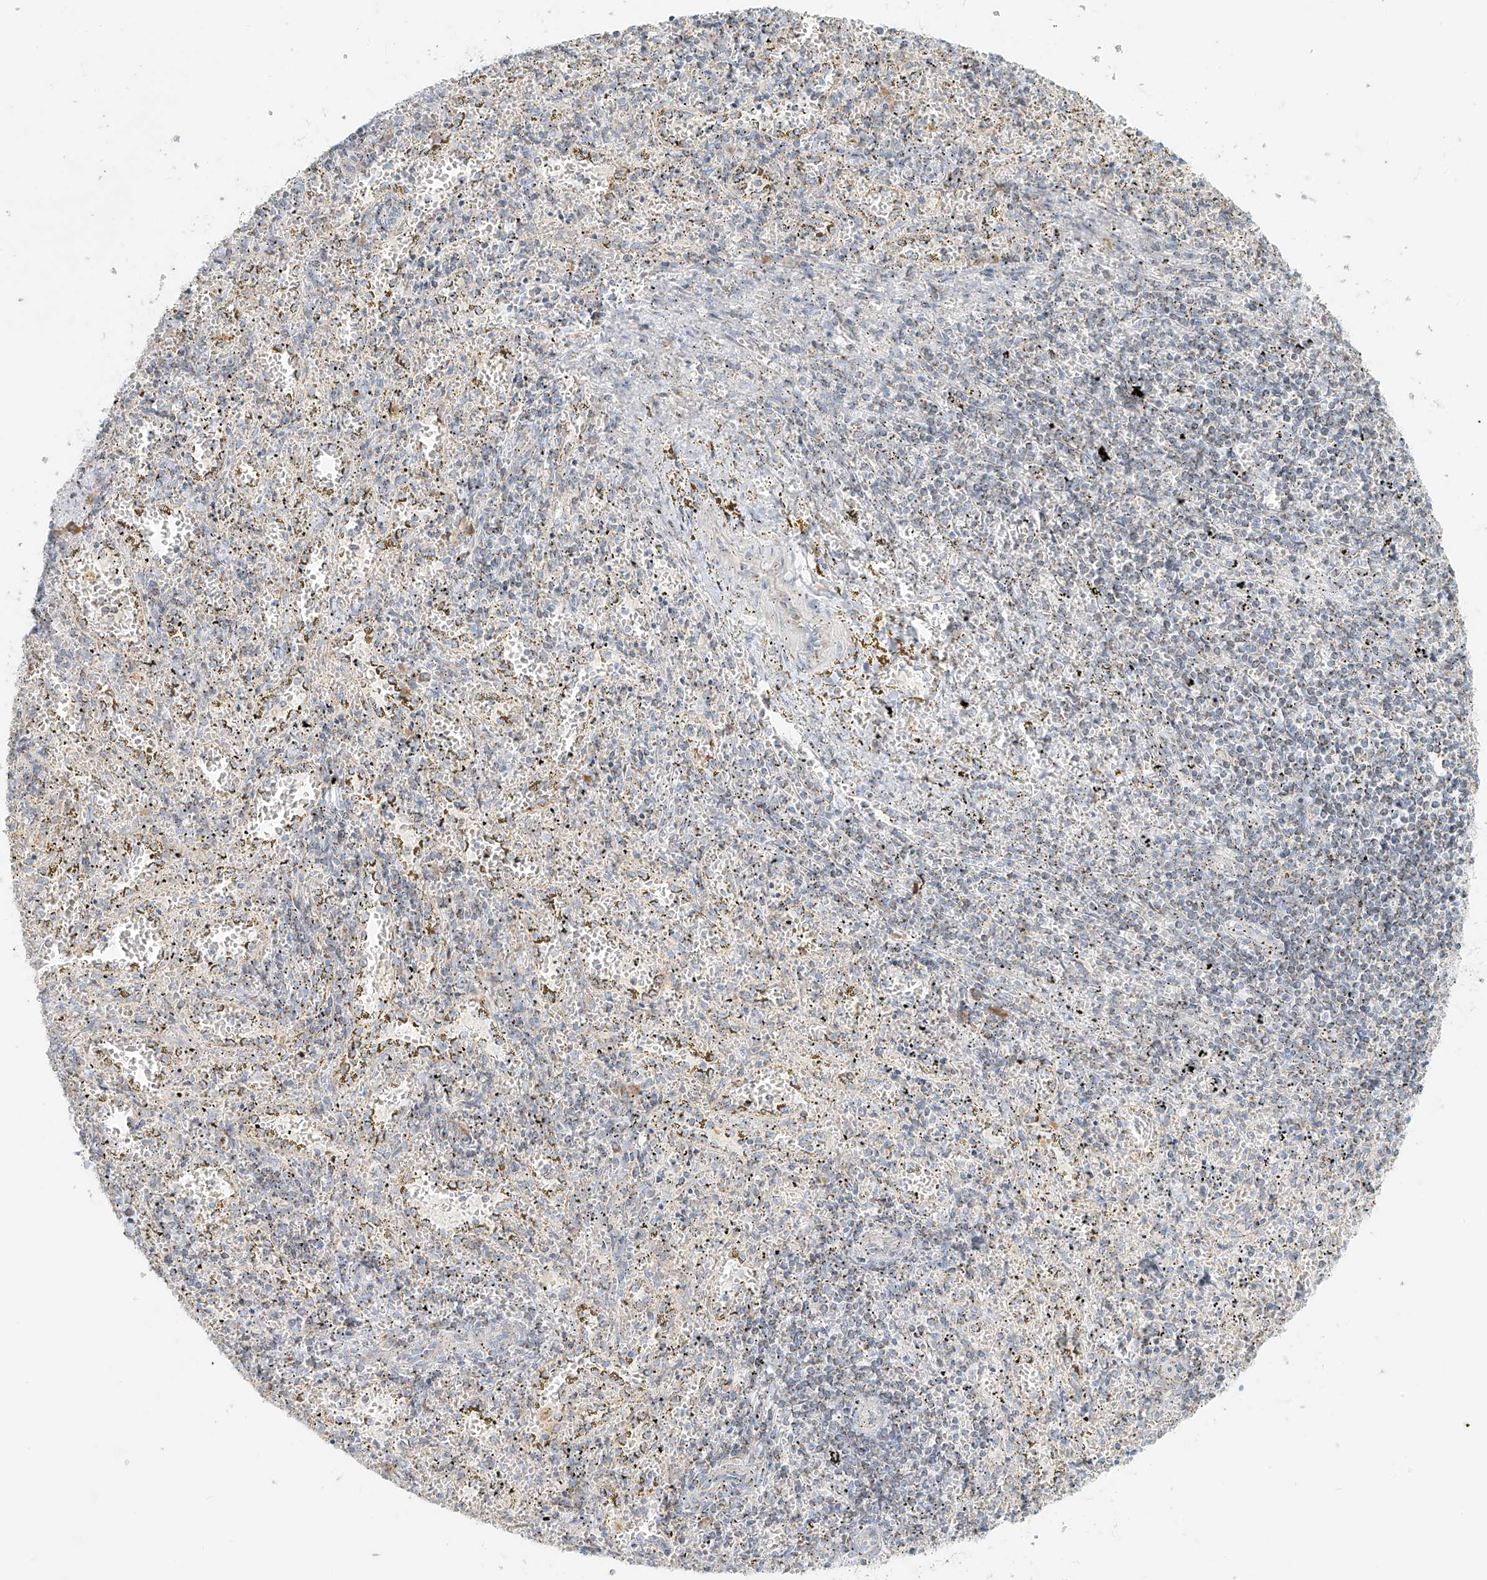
{"staining": {"intensity": "moderate", "quantity": "<25%", "location": "cytoplasmic/membranous"}, "tissue": "spleen", "cell_type": "Cells in red pulp", "image_type": "normal", "snomed": [{"axis": "morphology", "description": "Normal tissue, NOS"}, {"axis": "topography", "description": "Spleen"}], "caption": "This image demonstrates immunohistochemistry (IHC) staining of unremarkable spleen, with low moderate cytoplasmic/membranous positivity in approximately <25% of cells in red pulp.", "gene": "UST", "patient": {"sex": "male", "age": 11}}